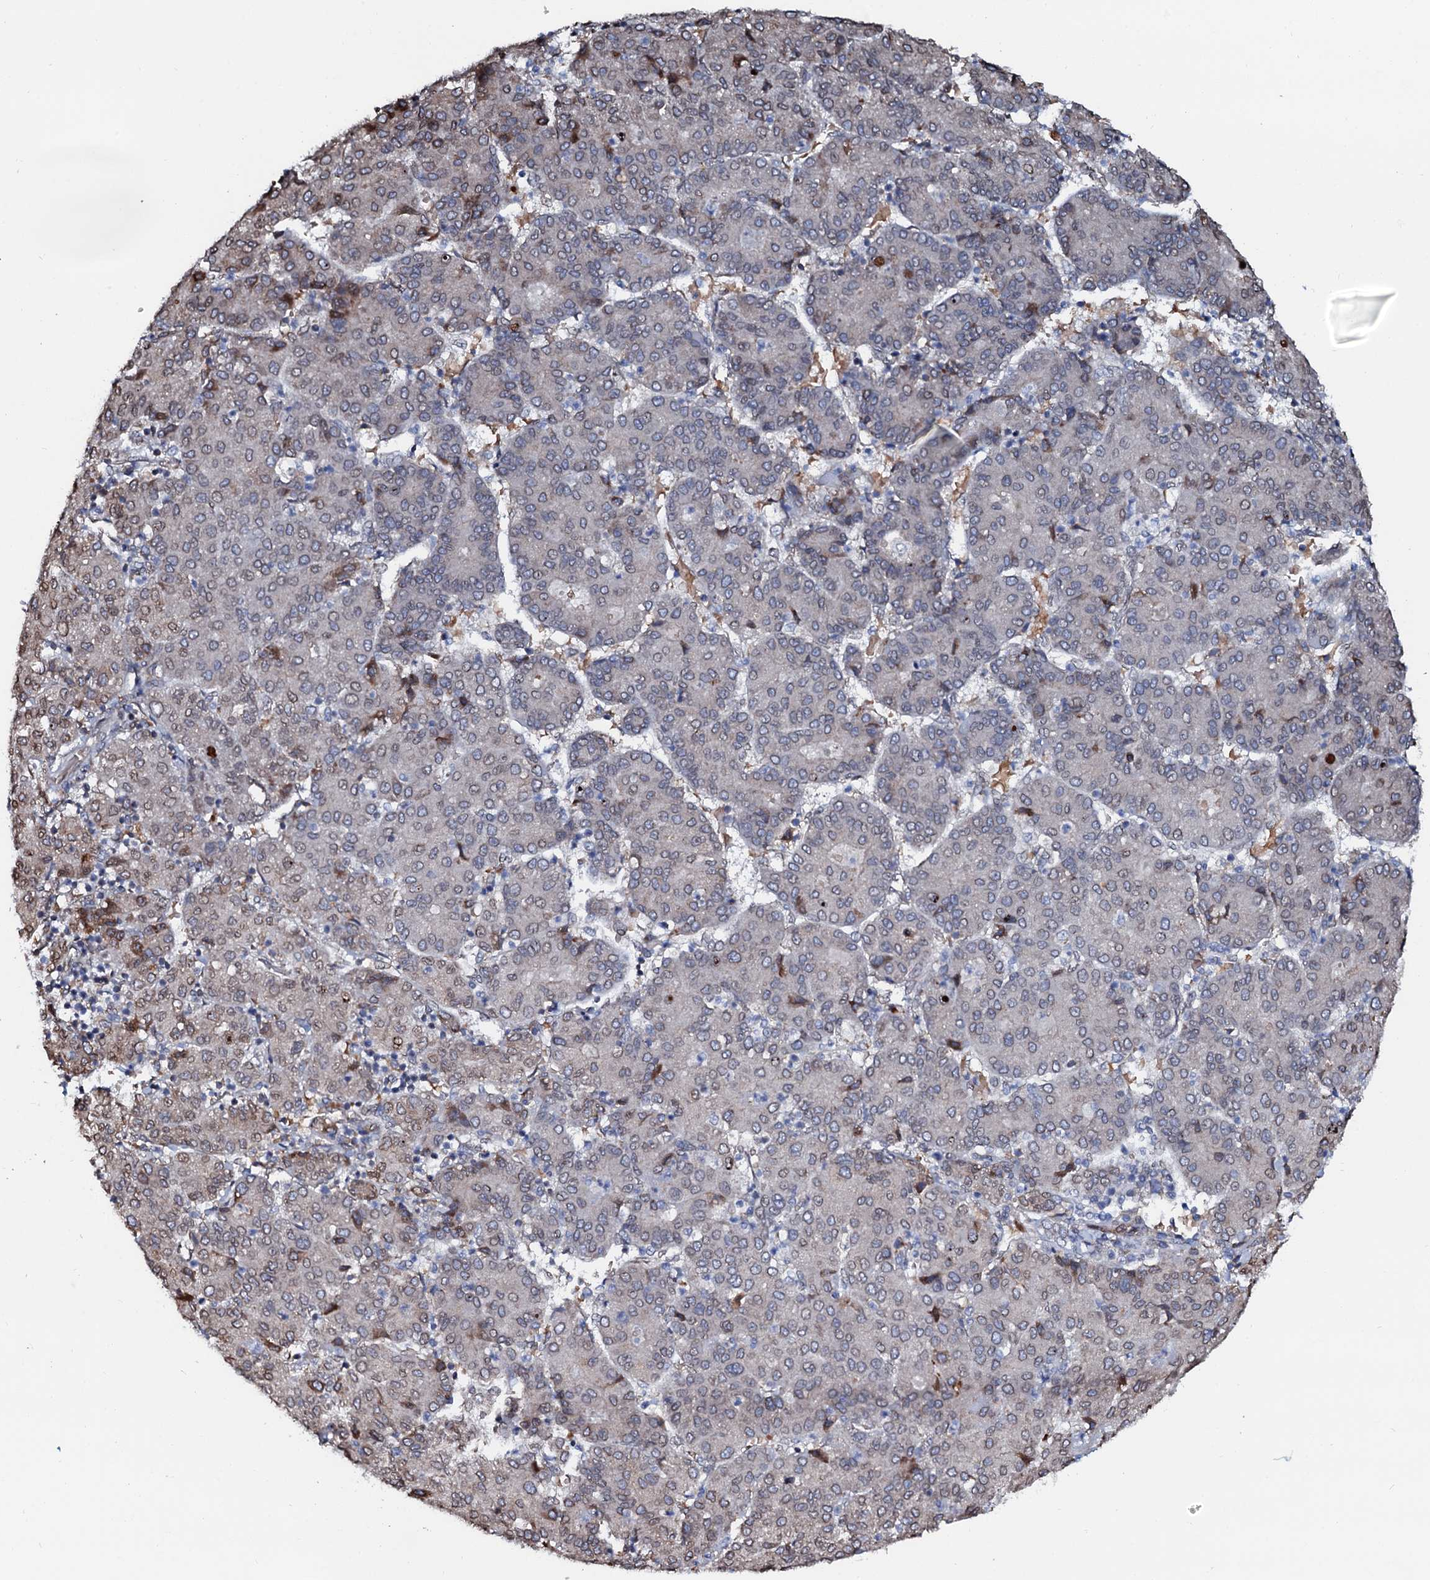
{"staining": {"intensity": "moderate", "quantity": "<25%", "location": "cytoplasmic/membranous"}, "tissue": "liver cancer", "cell_type": "Tumor cells", "image_type": "cancer", "snomed": [{"axis": "morphology", "description": "Carcinoma, Hepatocellular, NOS"}, {"axis": "topography", "description": "Liver"}], "caption": "Liver cancer (hepatocellular carcinoma) stained for a protein shows moderate cytoplasmic/membranous positivity in tumor cells.", "gene": "NRP2", "patient": {"sex": "male", "age": 65}}